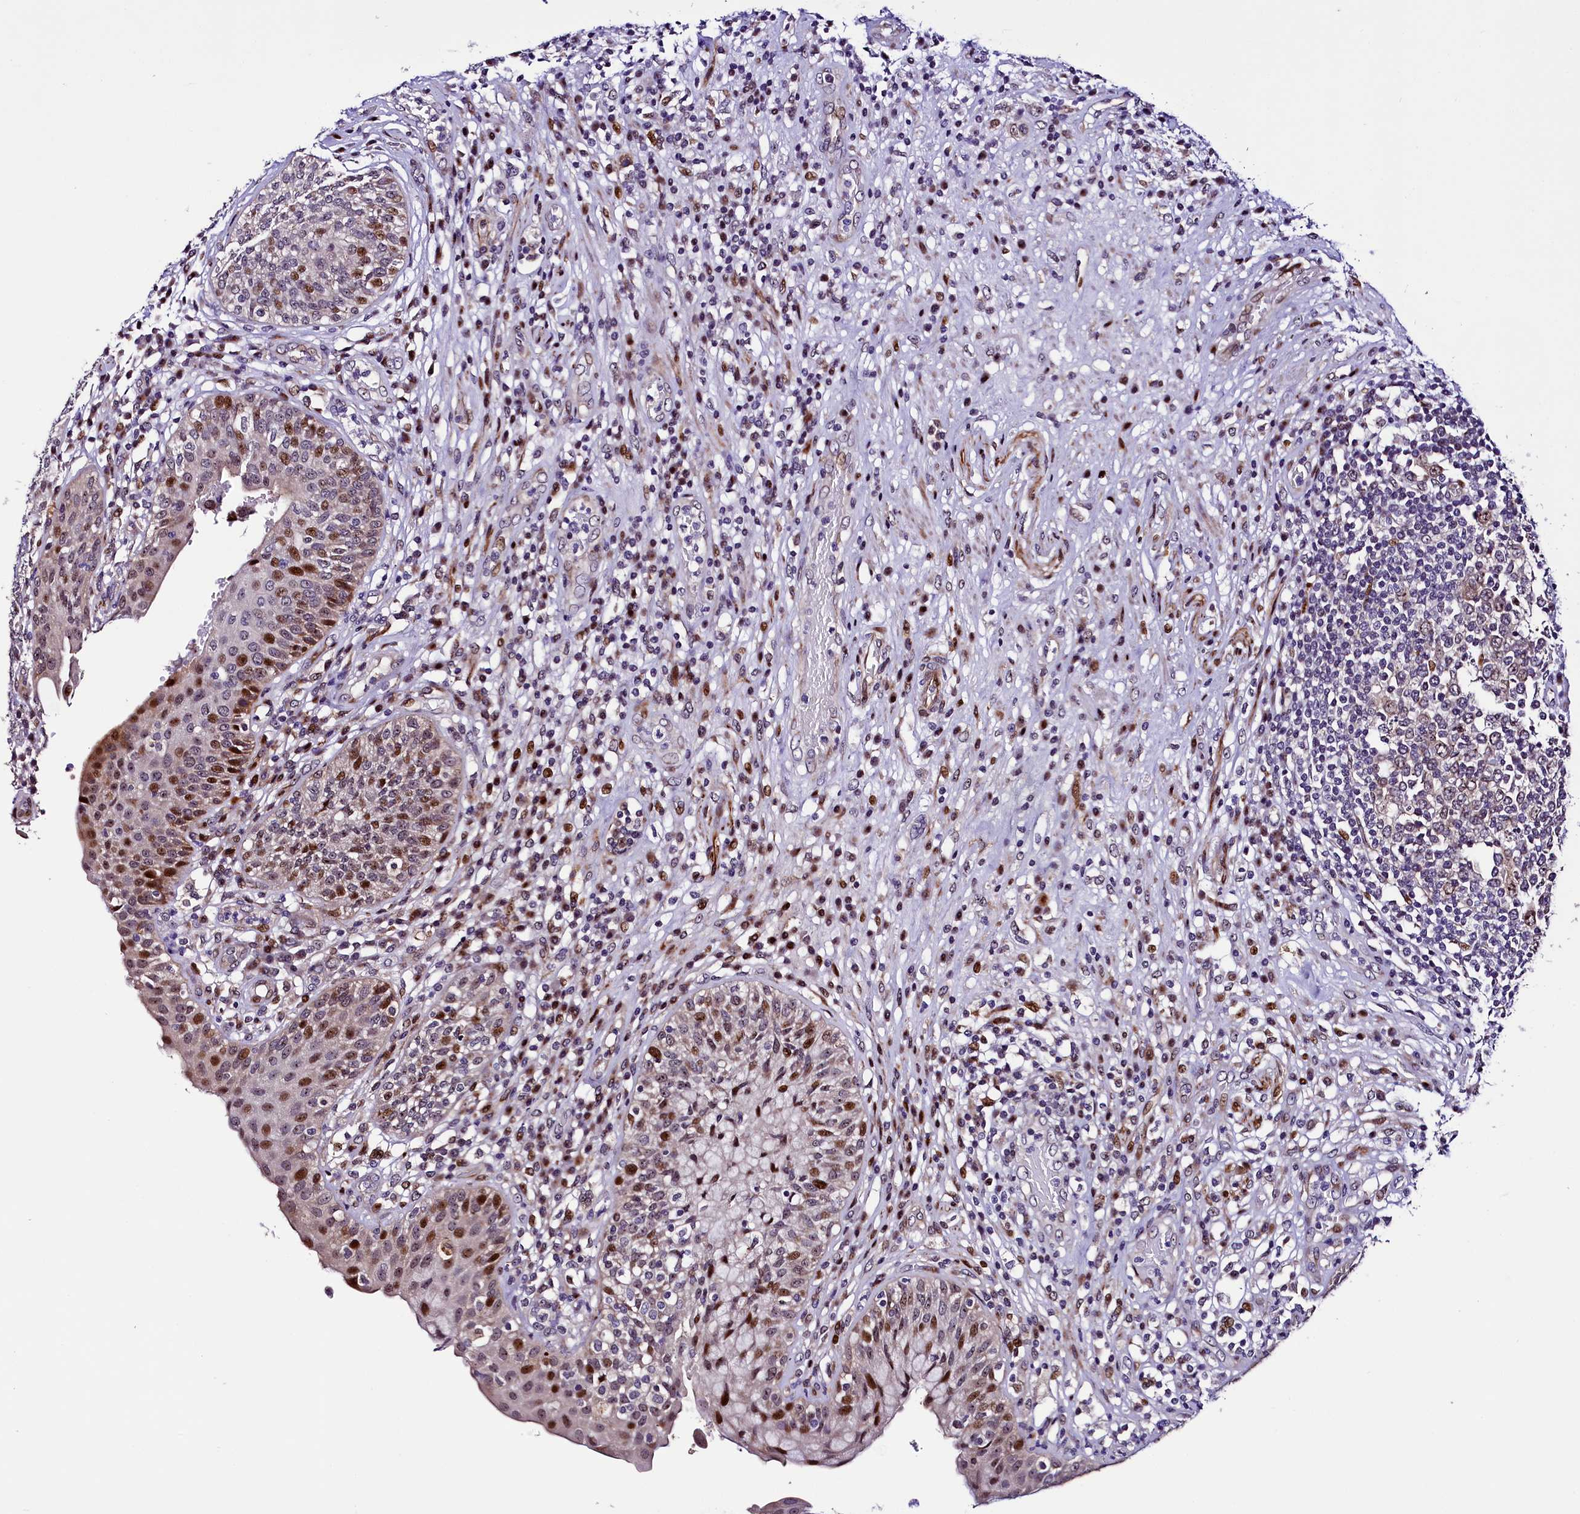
{"staining": {"intensity": "strong", "quantity": "25%-75%", "location": "cytoplasmic/membranous,nuclear"}, "tissue": "urinary bladder", "cell_type": "Urothelial cells", "image_type": "normal", "snomed": [{"axis": "morphology", "description": "Normal tissue, NOS"}, {"axis": "topography", "description": "Urinary bladder"}], "caption": "A high-resolution photomicrograph shows IHC staining of unremarkable urinary bladder, which demonstrates strong cytoplasmic/membranous,nuclear positivity in about 25%-75% of urothelial cells. The staining is performed using DAB brown chromogen to label protein expression. The nuclei are counter-stained blue using hematoxylin.", "gene": "TRMT112", "patient": {"sex": "female", "age": 62}}